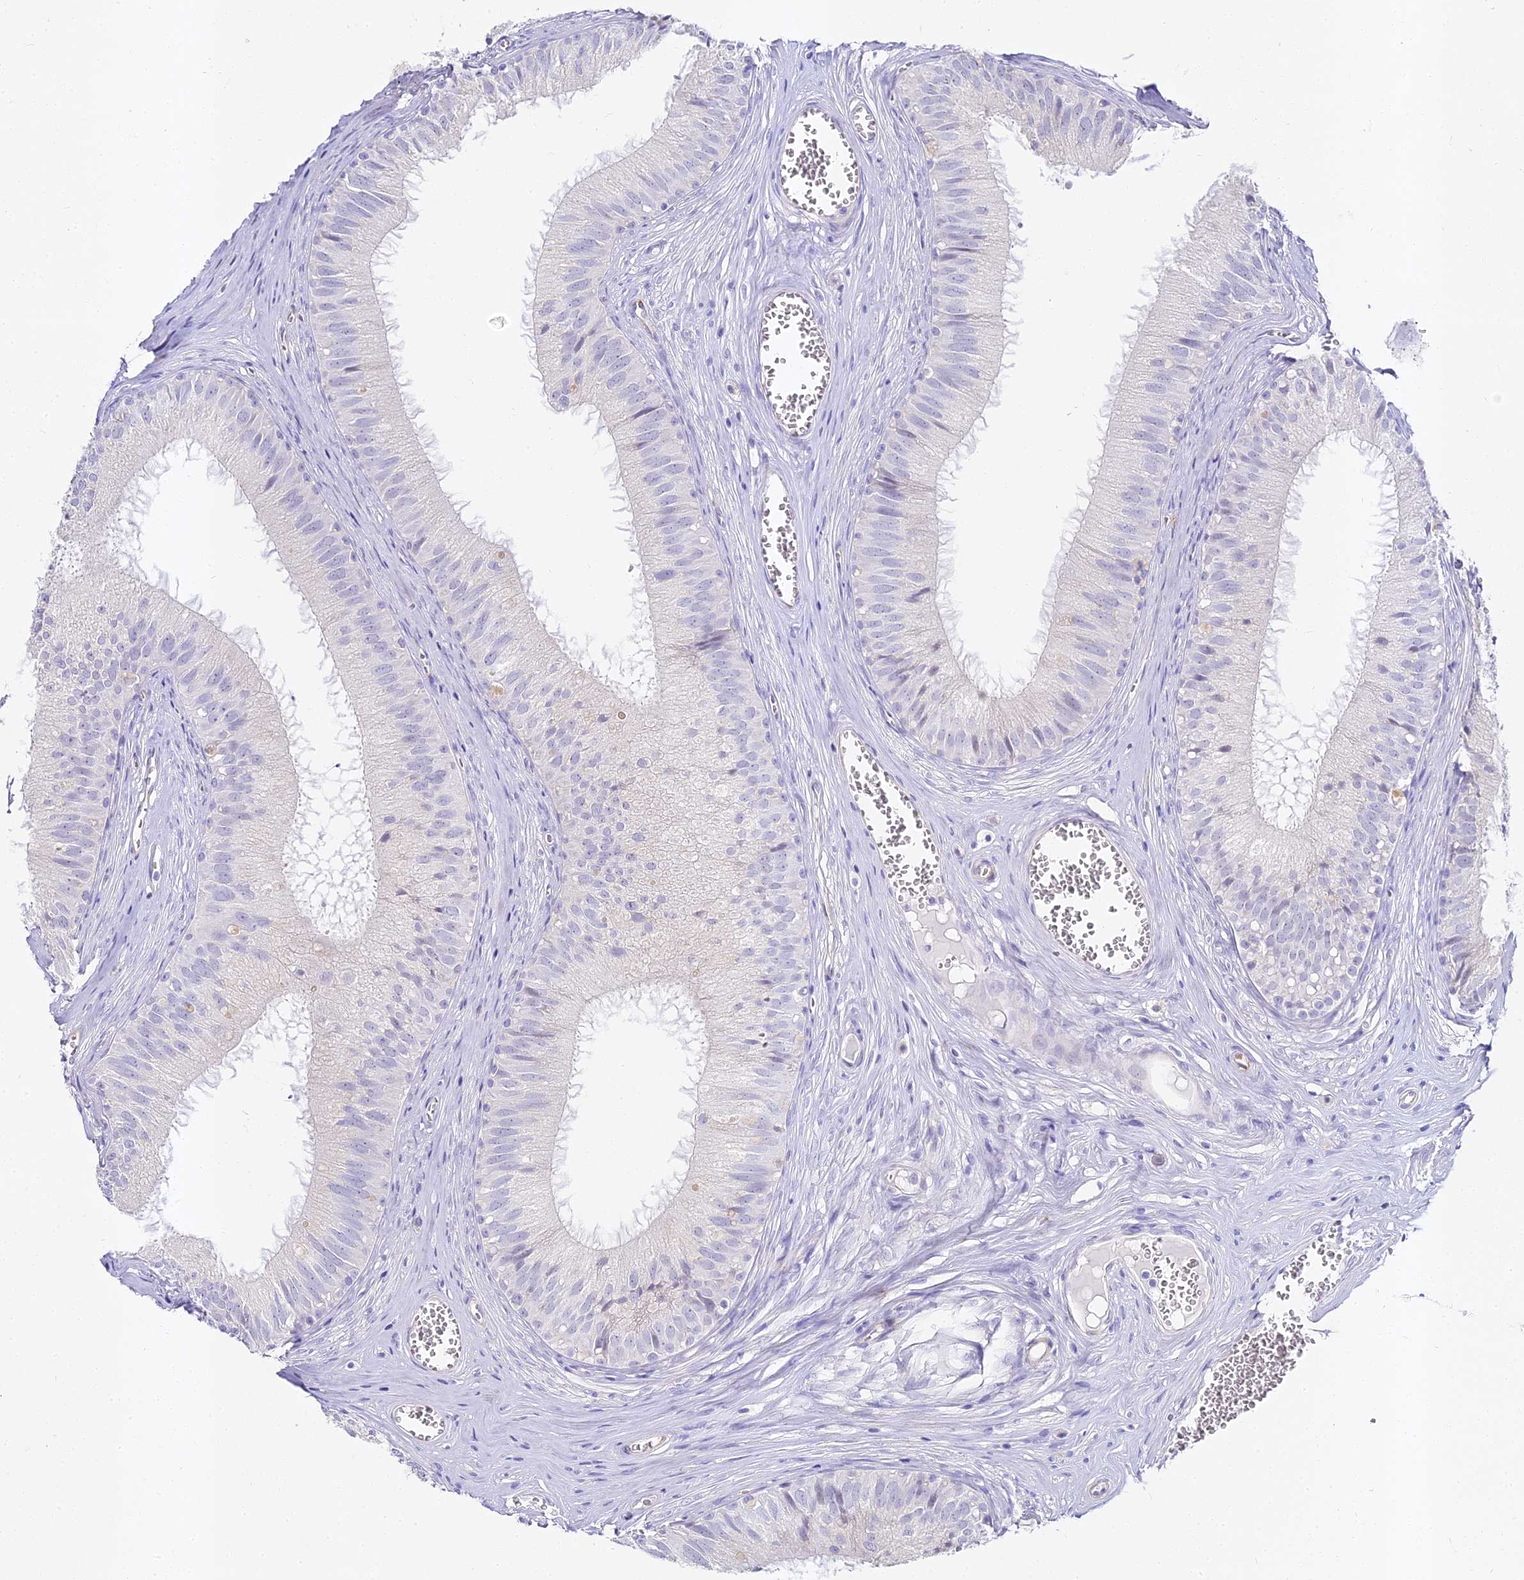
{"staining": {"intensity": "negative", "quantity": "none", "location": "none"}, "tissue": "epididymis", "cell_type": "Glandular cells", "image_type": "normal", "snomed": [{"axis": "morphology", "description": "Normal tissue, NOS"}, {"axis": "topography", "description": "Epididymis"}], "caption": "Glandular cells show no significant staining in normal epididymis.", "gene": "ALPG", "patient": {"sex": "male", "age": 36}}